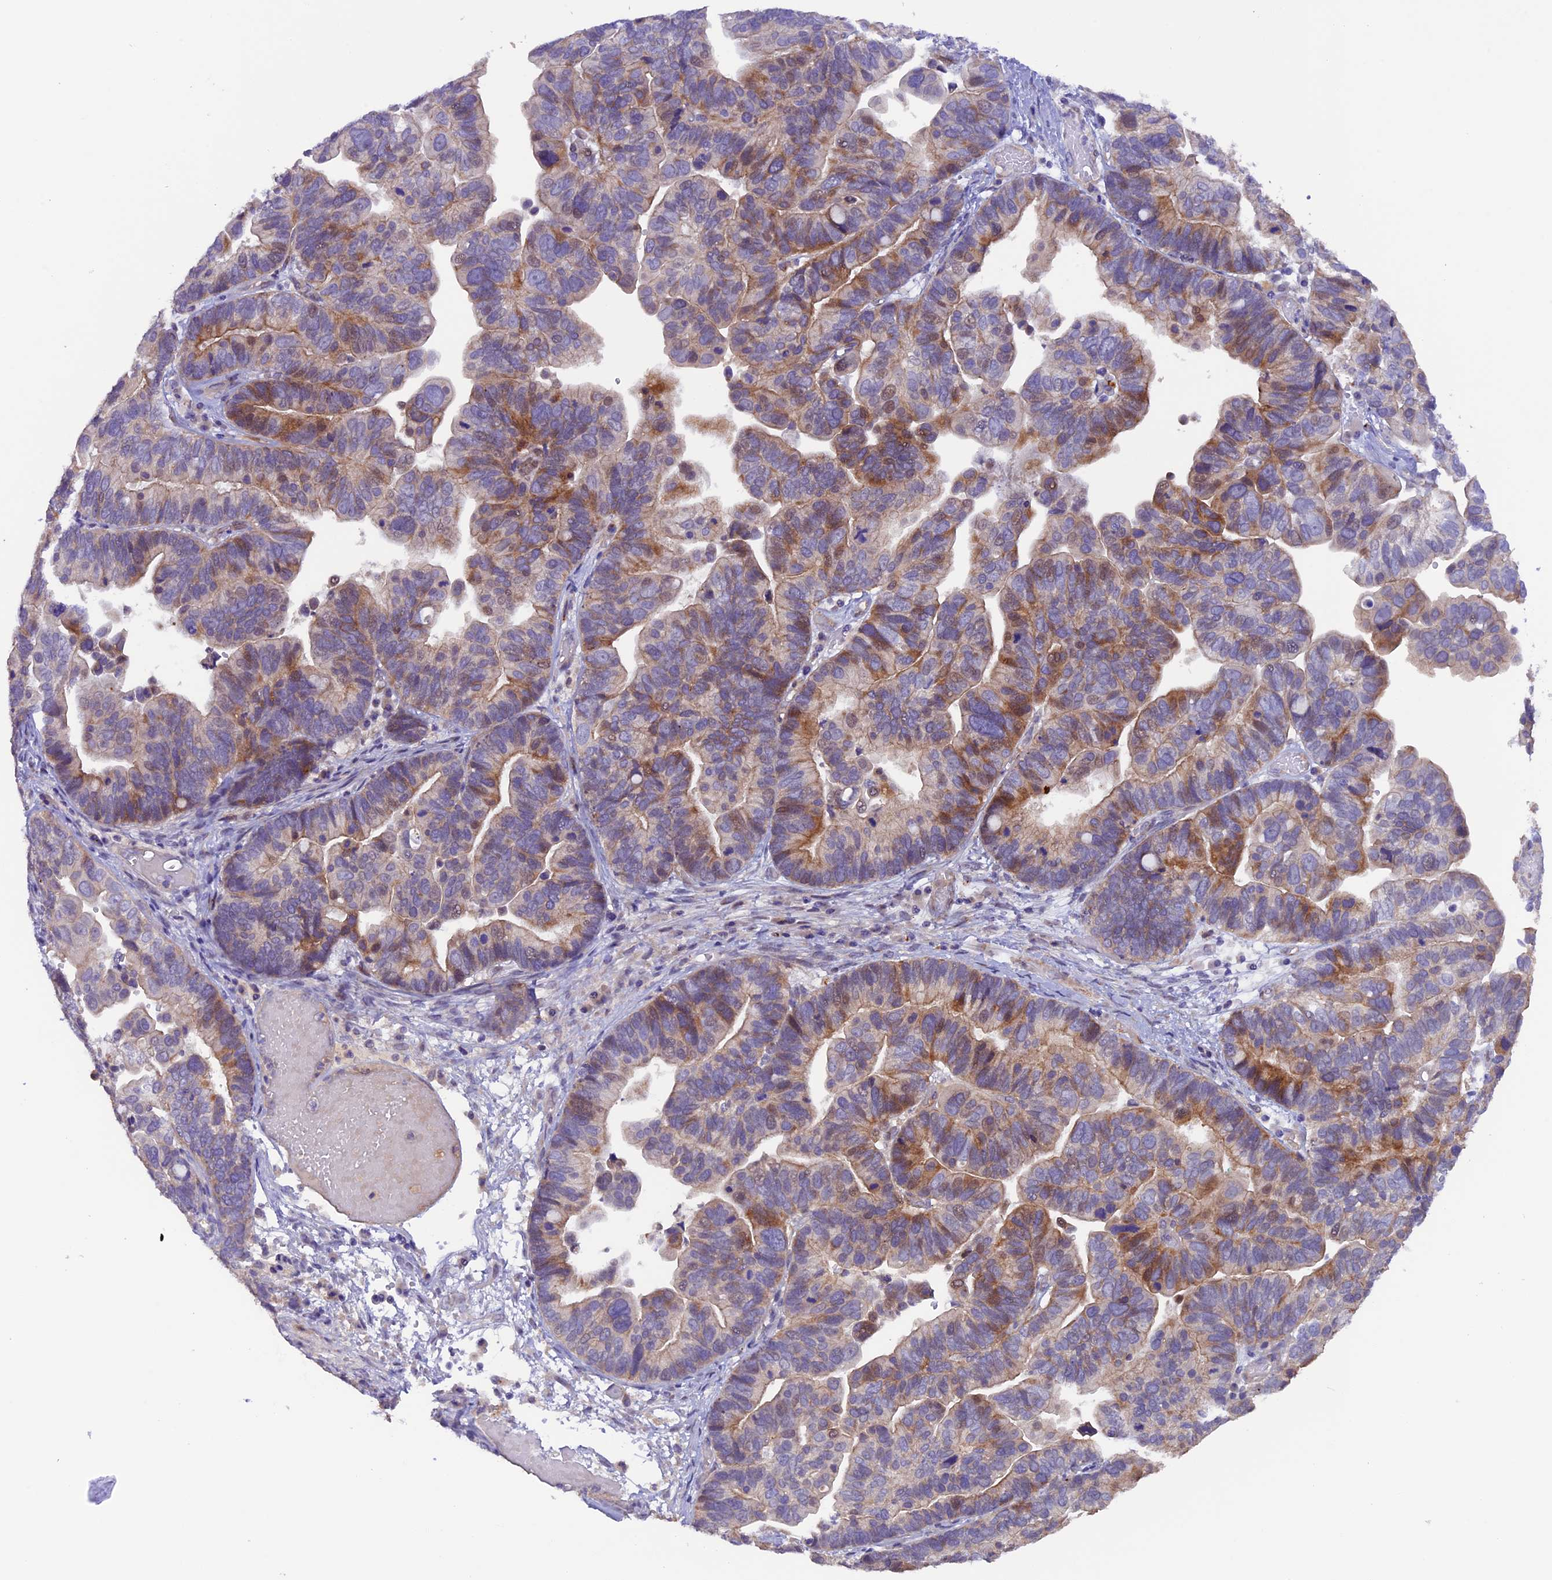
{"staining": {"intensity": "moderate", "quantity": "25%-75%", "location": "cytoplasmic/membranous"}, "tissue": "ovarian cancer", "cell_type": "Tumor cells", "image_type": "cancer", "snomed": [{"axis": "morphology", "description": "Cystadenocarcinoma, serous, NOS"}, {"axis": "topography", "description": "Ovary"}], "caption": "Ovarian cancer stained with a brown dye displays moderate cytoplasmic/membranous positive positivity in approximately 25%-75% of tumor cells.", "gene": "NCK2", "patient": {"sex": "female", "age": 56}}